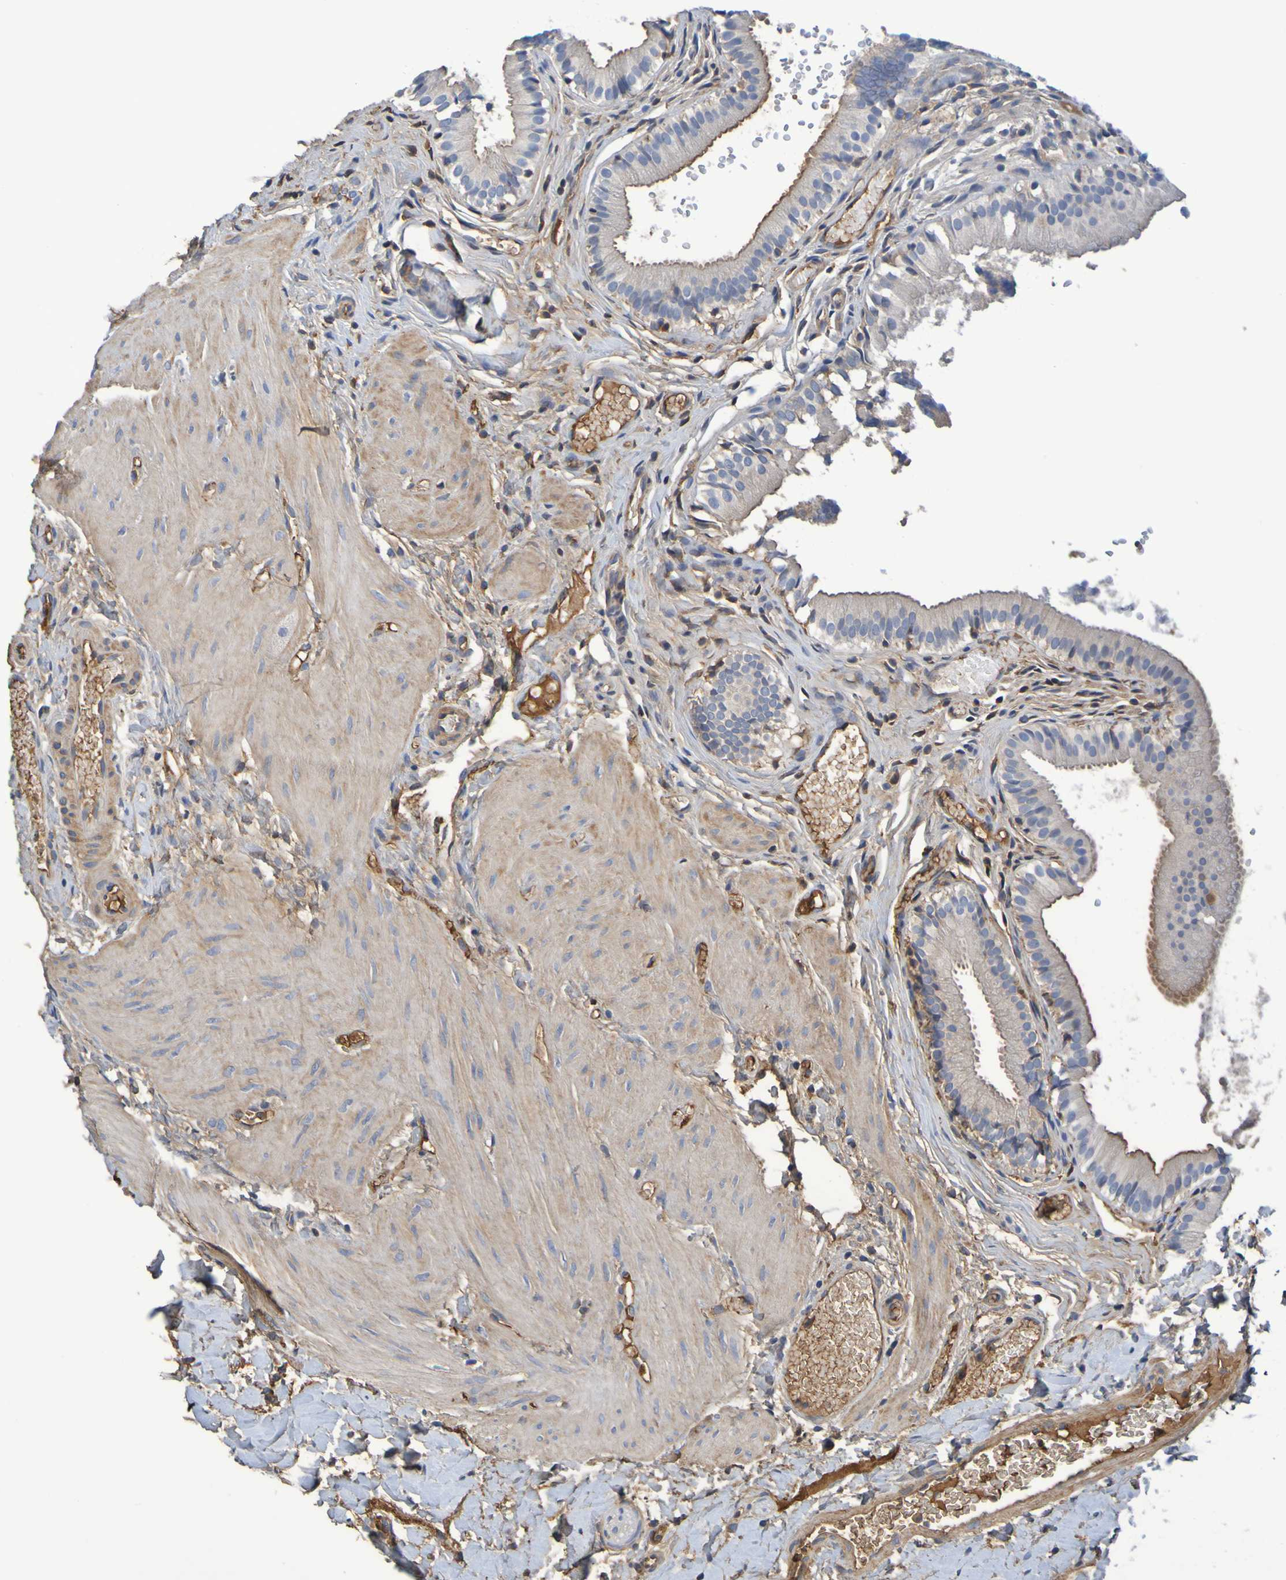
{"staining": {"intensity": "moderate", "quantity": "<25%", "location": "cytoplasmic/membranous"}, "tissue": "gallbladder", "cell_type": "Glandular cells", "image_type": "normal", "snomed": [{"axis": "morphology", "description": "Normal tissue, NOS"}, {"axis": "topography", "description": "Gallbladder"}], "caption": "Immunohistochemistry (IHC) histopathology image of benign gallbladder stained for a protein (brown), which reveals low levels of moderate cytoplasmic/membranous positivity in about <25% of glandular cells.", "gene": "GAB3", "patient": {"sex": "female", "age": 26}}